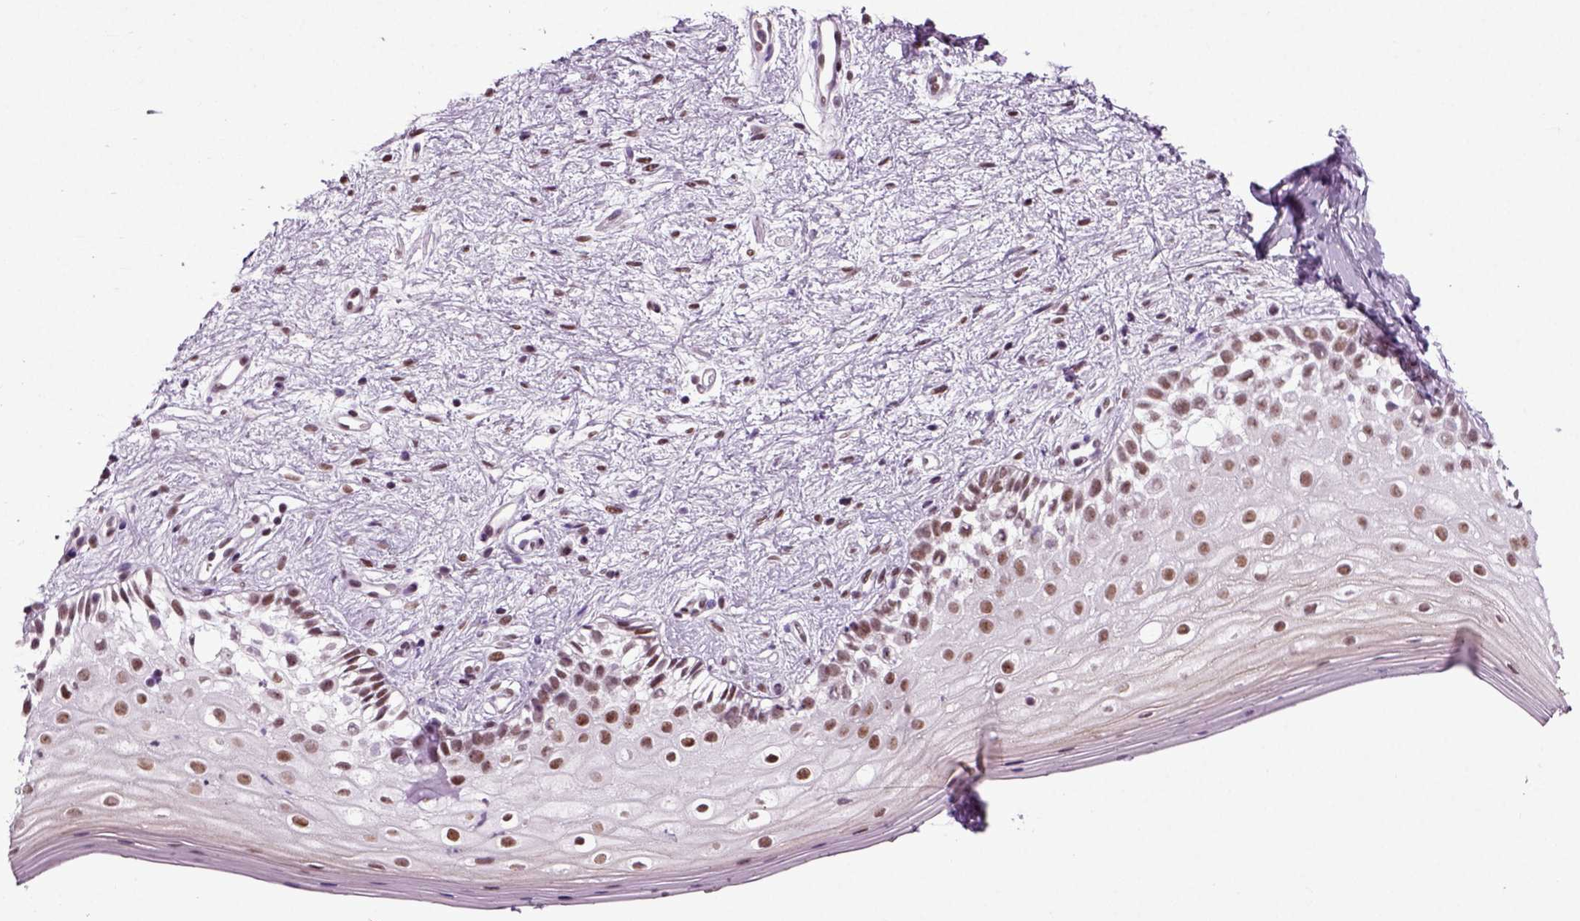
{"staining": {"intensity": "moderate", "quantity": ">75%", "location": "nuclear"}, "tissue": "vagina", "cell_type": "Squamous epithelial cells", "image_type": "normal", "snomed": [{"axis": "morphology", "description": "Normal tissue, NOS"}, {"axis": "topography", "description": "Vagina"}], "caption": "A brown stain shows moderate nuclear staining of a protein in squamous epithelial cells of unremarkable human vagina.", "gene": "RCOR3", "patient": {"sex": "female", "age": 47}}